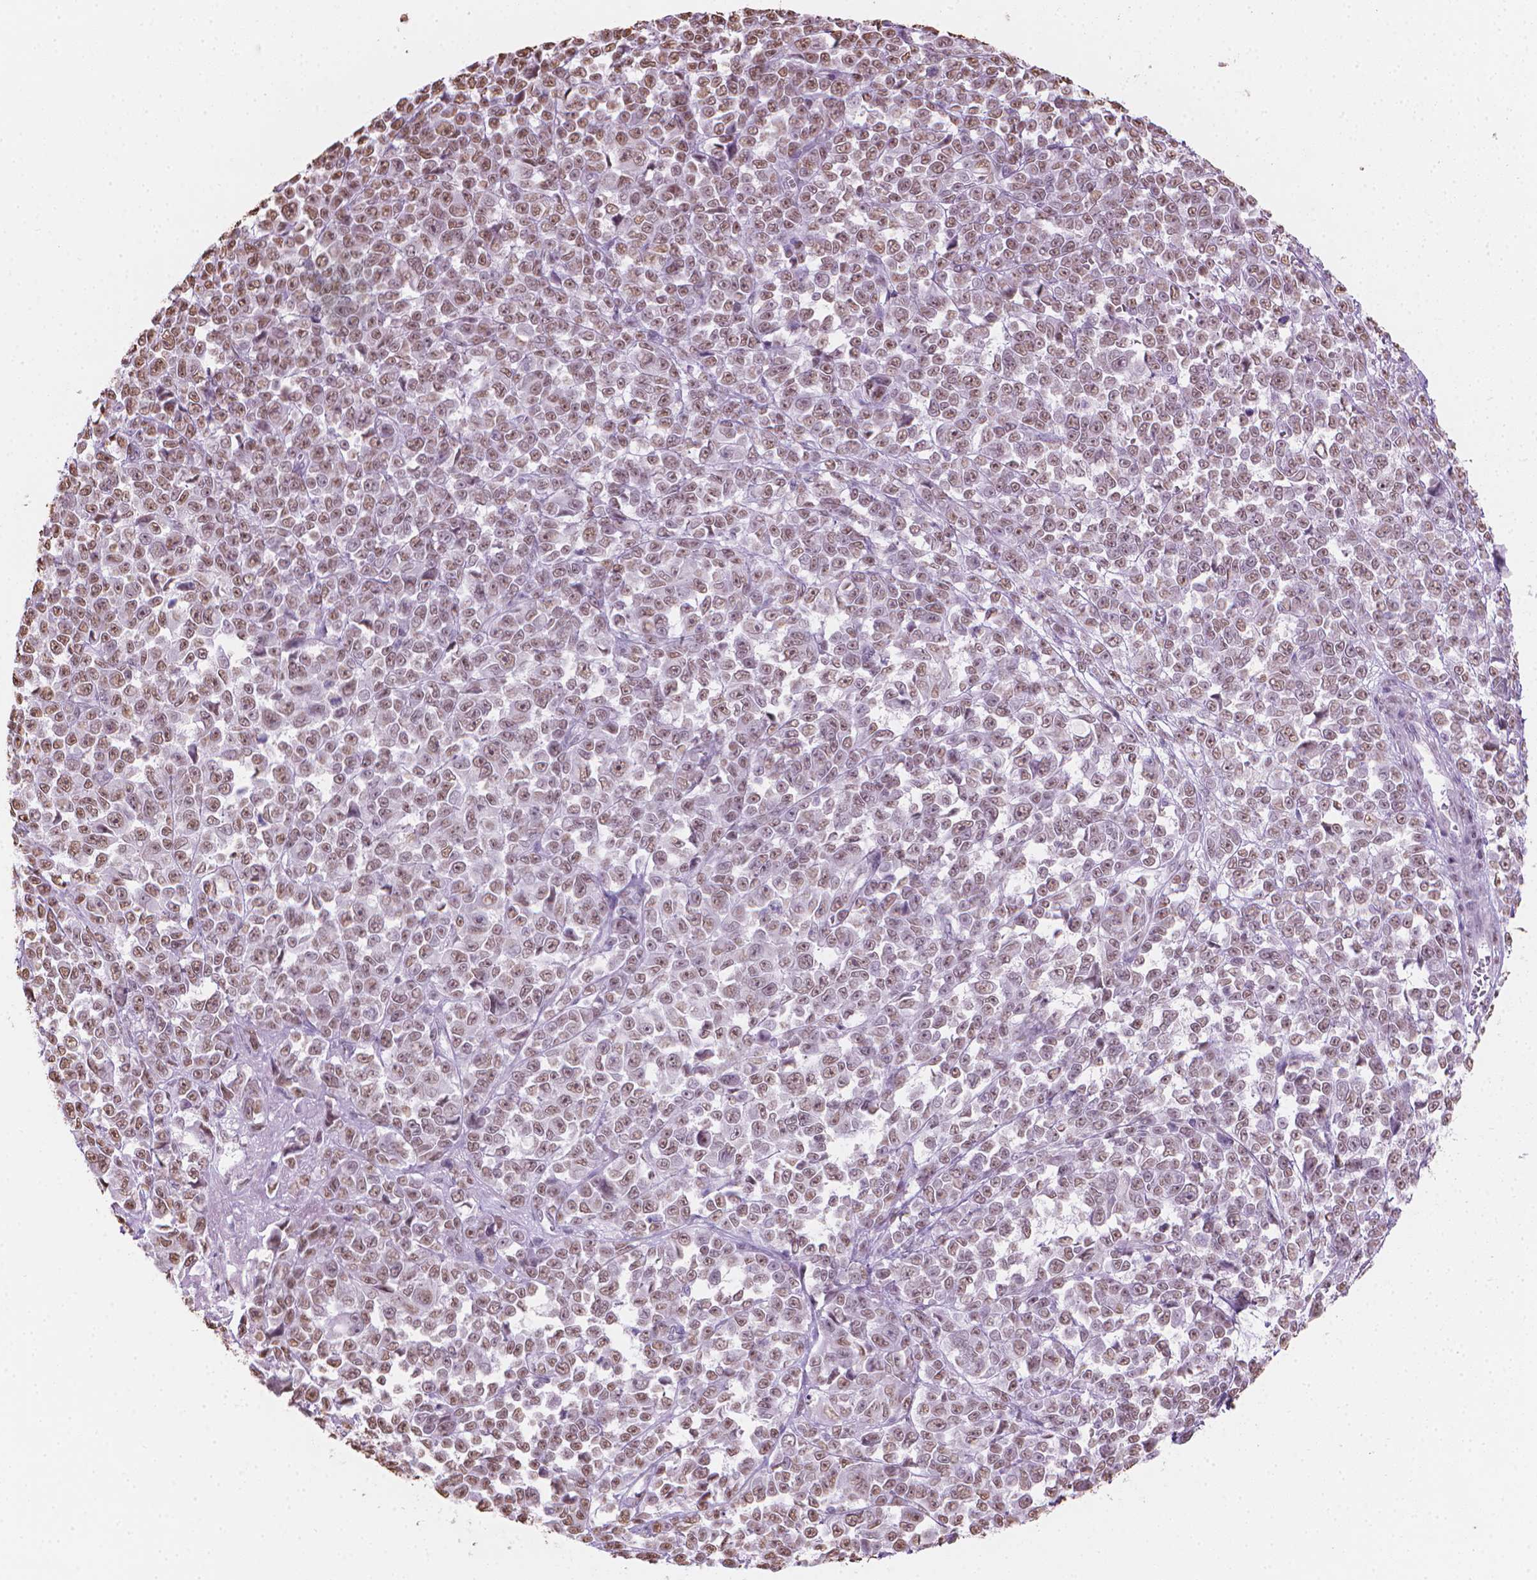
{"staining": {"intensity": "moderate", "quantity": ">75%", "location": "nuclear"}, "tissue": "melanoma", "cell_type": "Tumor cells", "image_type": "cancer", "snomed": [{"axis": "morphology", "description": "Malignant melanoma, NOS"}, {"axis": "topography", "description": "Skin"}], "caption": "IHC (DAB) staining of human malignant melanoma demonstrates moderate nuclear protein positivity in about >75% of tumor cells. (Brightfield microscopy of DAB IHC at high magnification).", "gene": "PIAS2", "patient": {"sex": "female", "age": 95}}